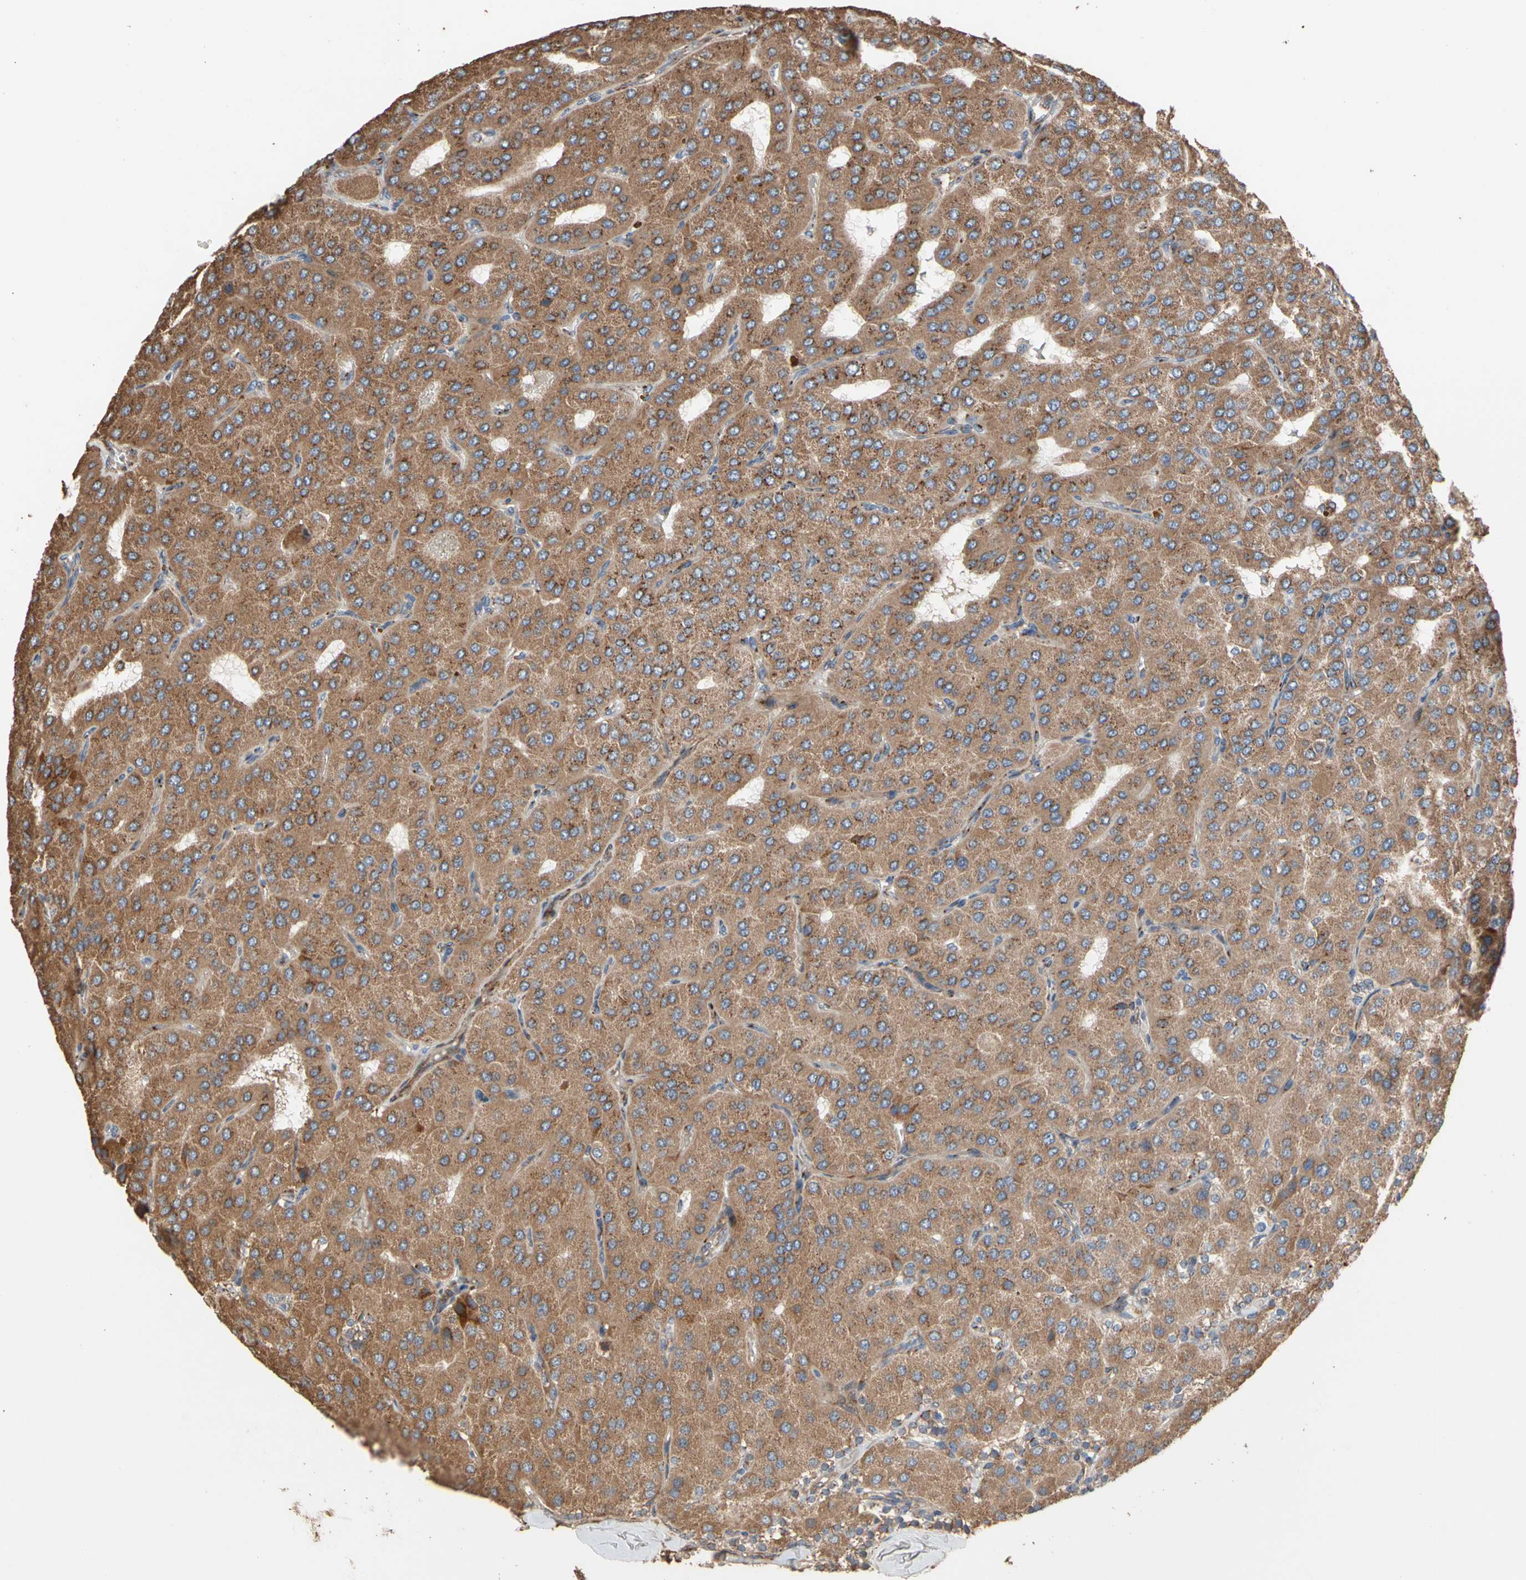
{"staining": {"intensity": "moderate", "quantity": ">75%", "location": "cytoplasmic/membranous"}, "tissue": "parathyroid gland", "cell_type": "Glandular cells", "image_type": "normal", "snomed": [{"axis": "morphology", "description": "Normal tissue, NOS"}, {"axis": "morphology", "description": "Adenoma, NOS"}, {"axis": "topography", "description": "Parathyroid gland"}], "caption": "This micrograph displays IHC staining of benign parathyroid gland, with medium moderate cytoplasmic/membranous positivity in about >75% of glandular cells.", "gene": "GCK", "patient": {"sex": "female", "age": 86}}